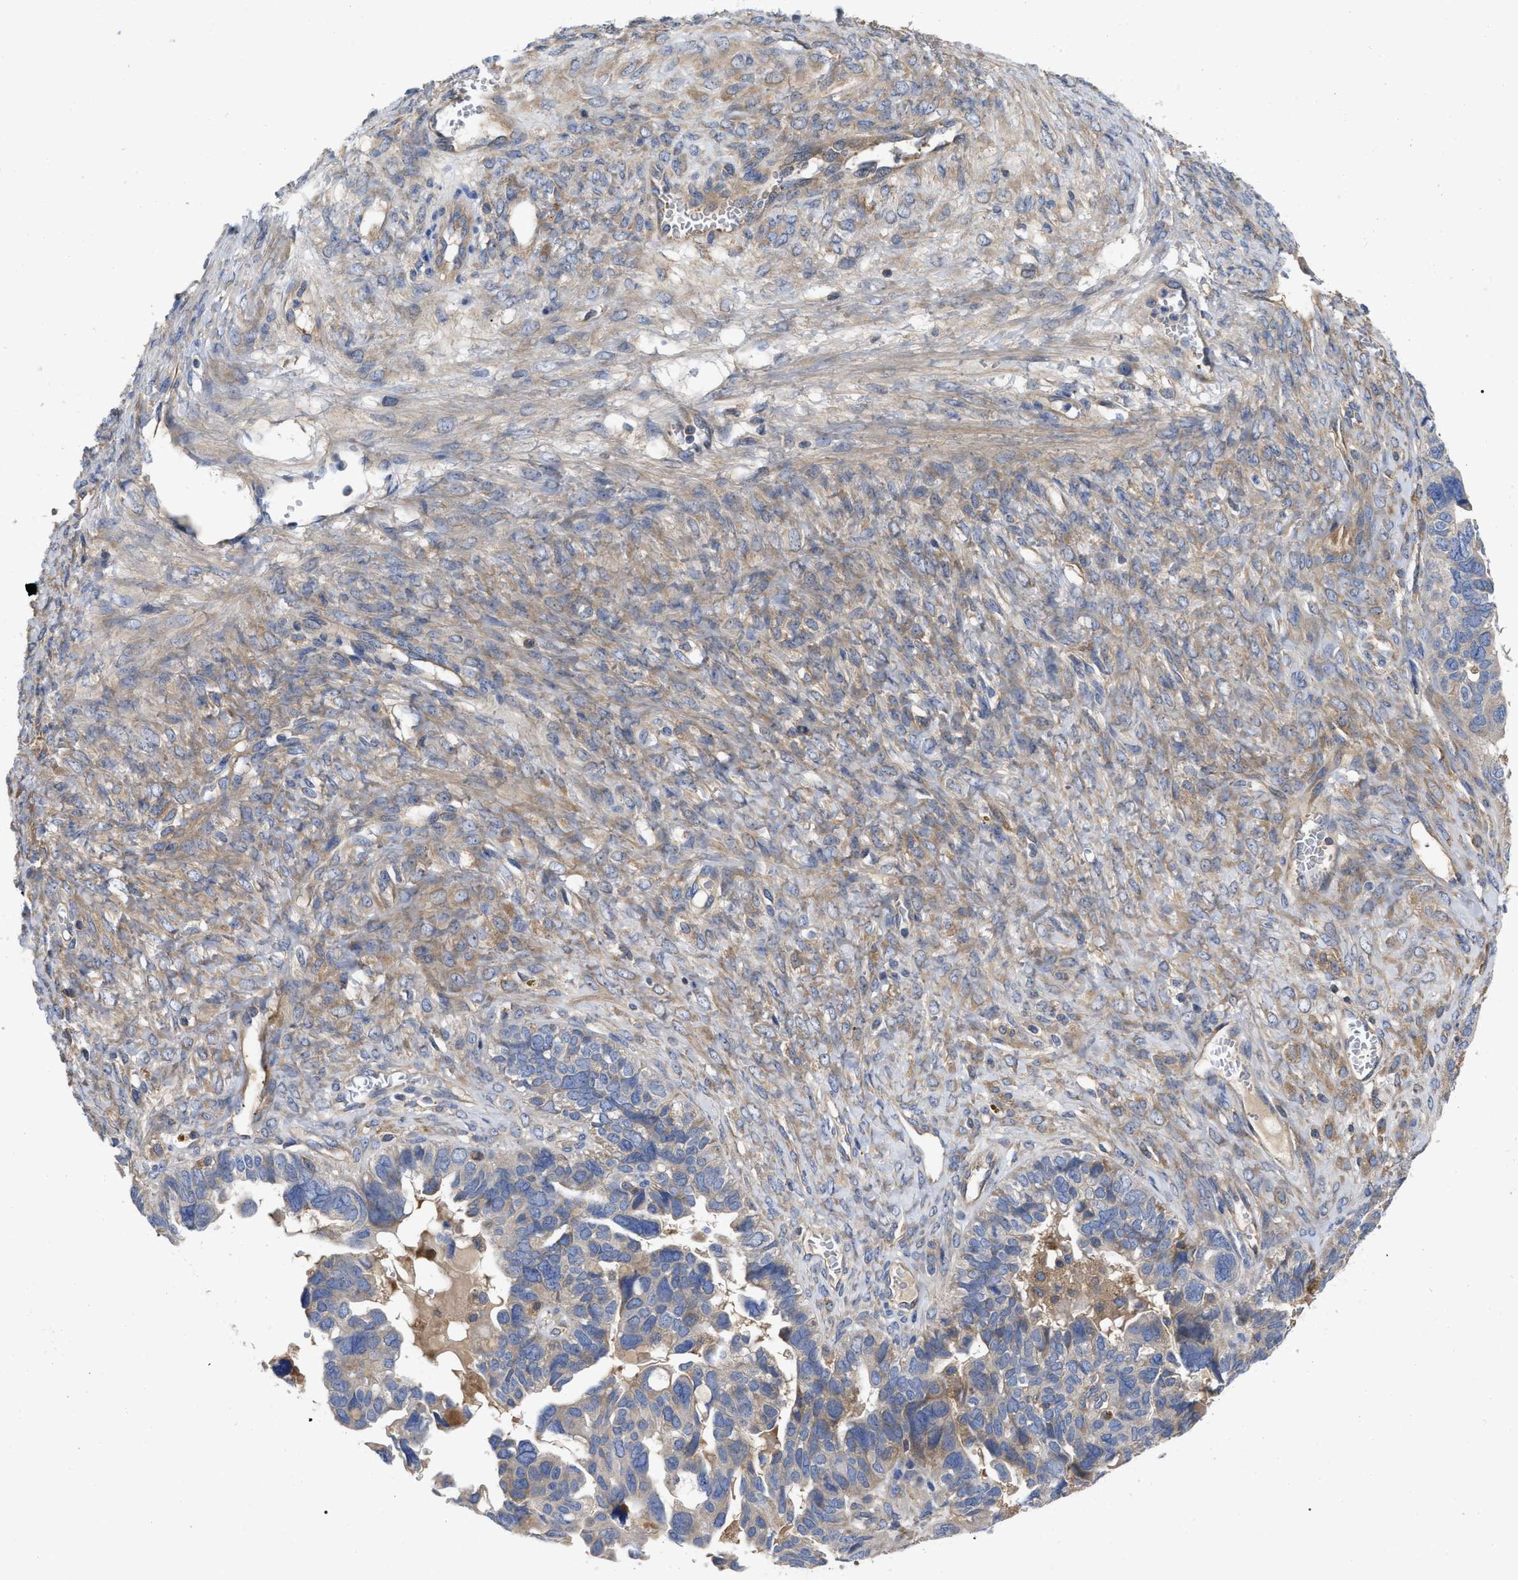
{"staining": {"intensity": "weak", "quantity": ">75%", "location": "cytoplasmic/membranous"}, "tissue": "ovarian cancer", "cell_type": "Tumor cells", "image_type": "cancer", "snomed": [{"axis": "morphology", "description": "Cystadenocarcinoma, serous, NOS"}, {"axis": "topography", "description": "Ovary"}], "caption": "Immunohistochemical staining of human serous cystadenocarcinoma (ovarian) reveals low levels of weak cytoplasmic/membranous staining in about >75% of tumor cells. The protein is stained brown, and the nuclei are stained in blue (DAB IHC with brightfield microscopy, high magnification).", "gene": "RAP1GDS1", "patient": {"sex": "female", "age": 79}}